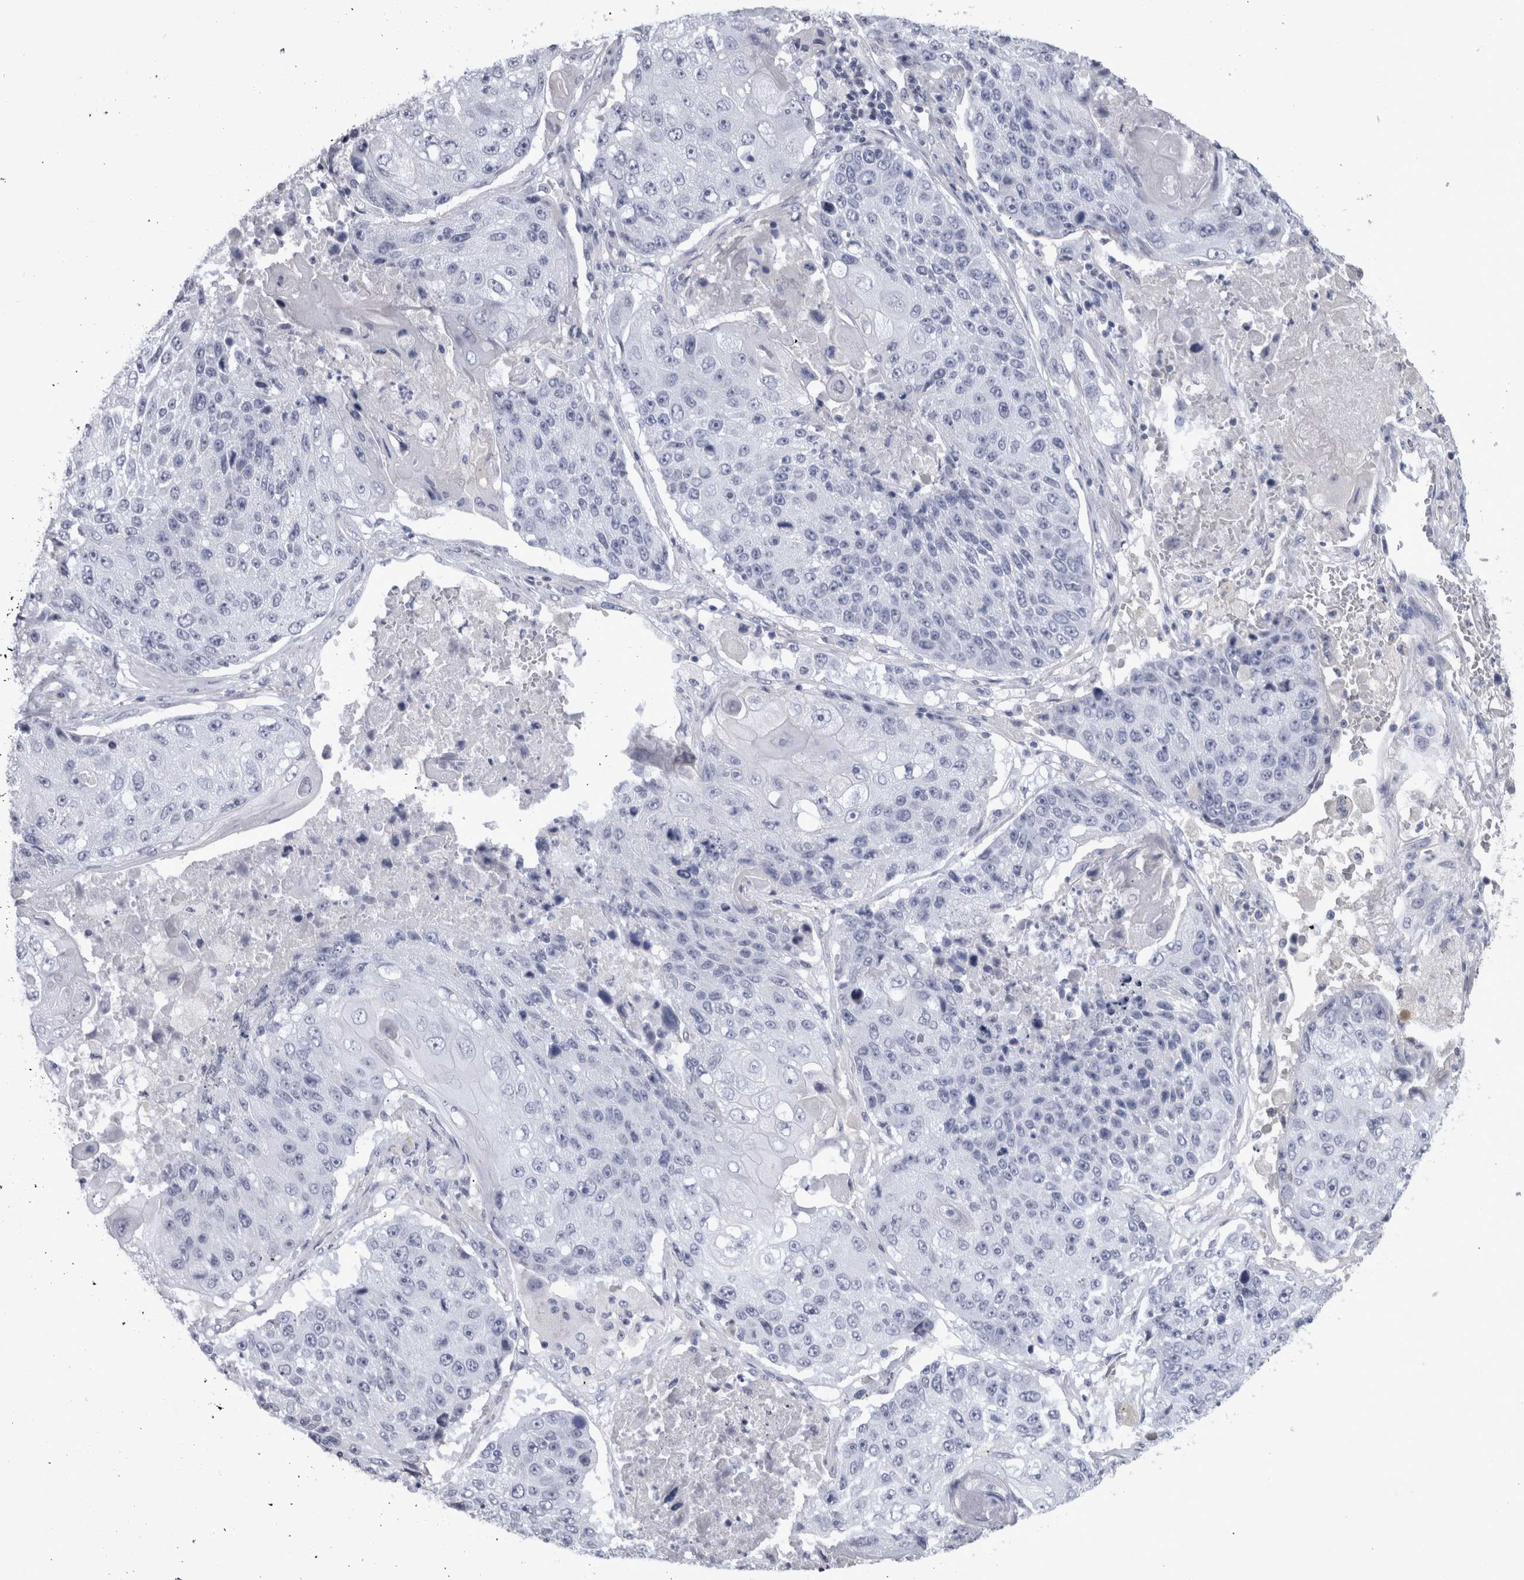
{"staining": {"intensity": "negative", "quantity": "none", "location": "none"}, "tissue": "lung cancer", "cell_type": "Tumor cells", "image_type": "cancer", "snomed": [{"axis": "morphology", "description": "Squamous cell carcinoma, NOS"}, {"axis": "topography", "description": "Lung"}], "caption": "This histopathology image is of lung cancer (squamous cell carcinoma) stained with immunohistochemistry to label a protein in brown with the nuclei are counter-stained blue. There is no expression in tumor cells.", "gene": "PAX5", "patient": {"sex": "male", "age": 61}}